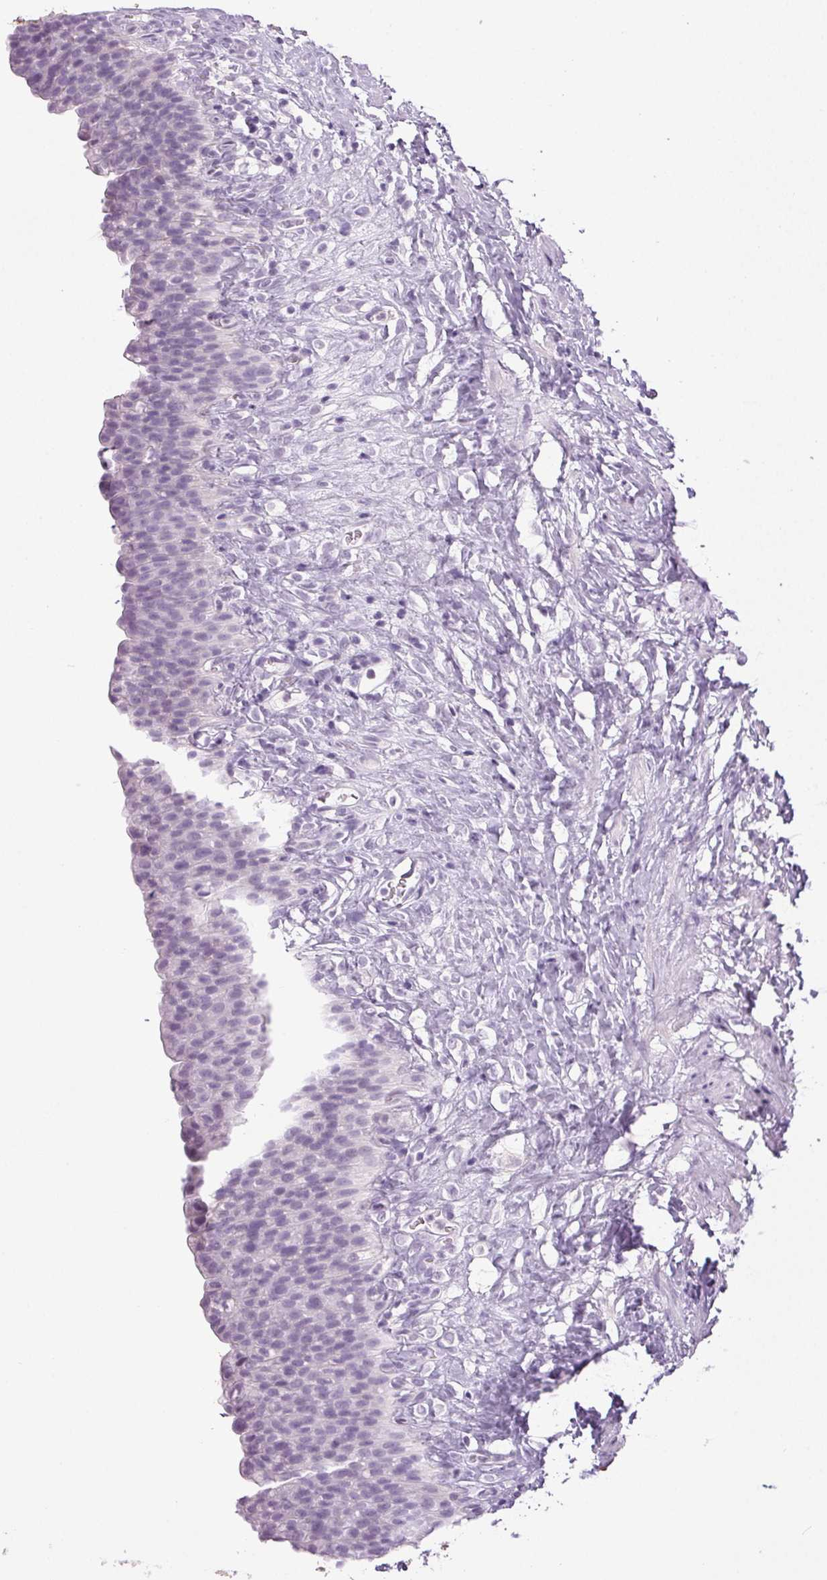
{"staining": {"intensity": "negative", "quantity": "none", "location": "none"}, "tissue": "urinary bladder", "cell_type": "Urothelial cells", "image_type": "normal", "snomed": [{"axis": "morphology", "description": "Normal tissue, NOS"}, {"axis": "topography", "description": "Urinary bladder"}, {"axis": "topography", "description": "Prostate"}], "caption": "The immunohistochemistry (IHC) photomicrograph has no significant expression in urothelial cells of urinary bladder.", "gene": "COL7A1", "patient": {"sex": "male", "age": 76}}